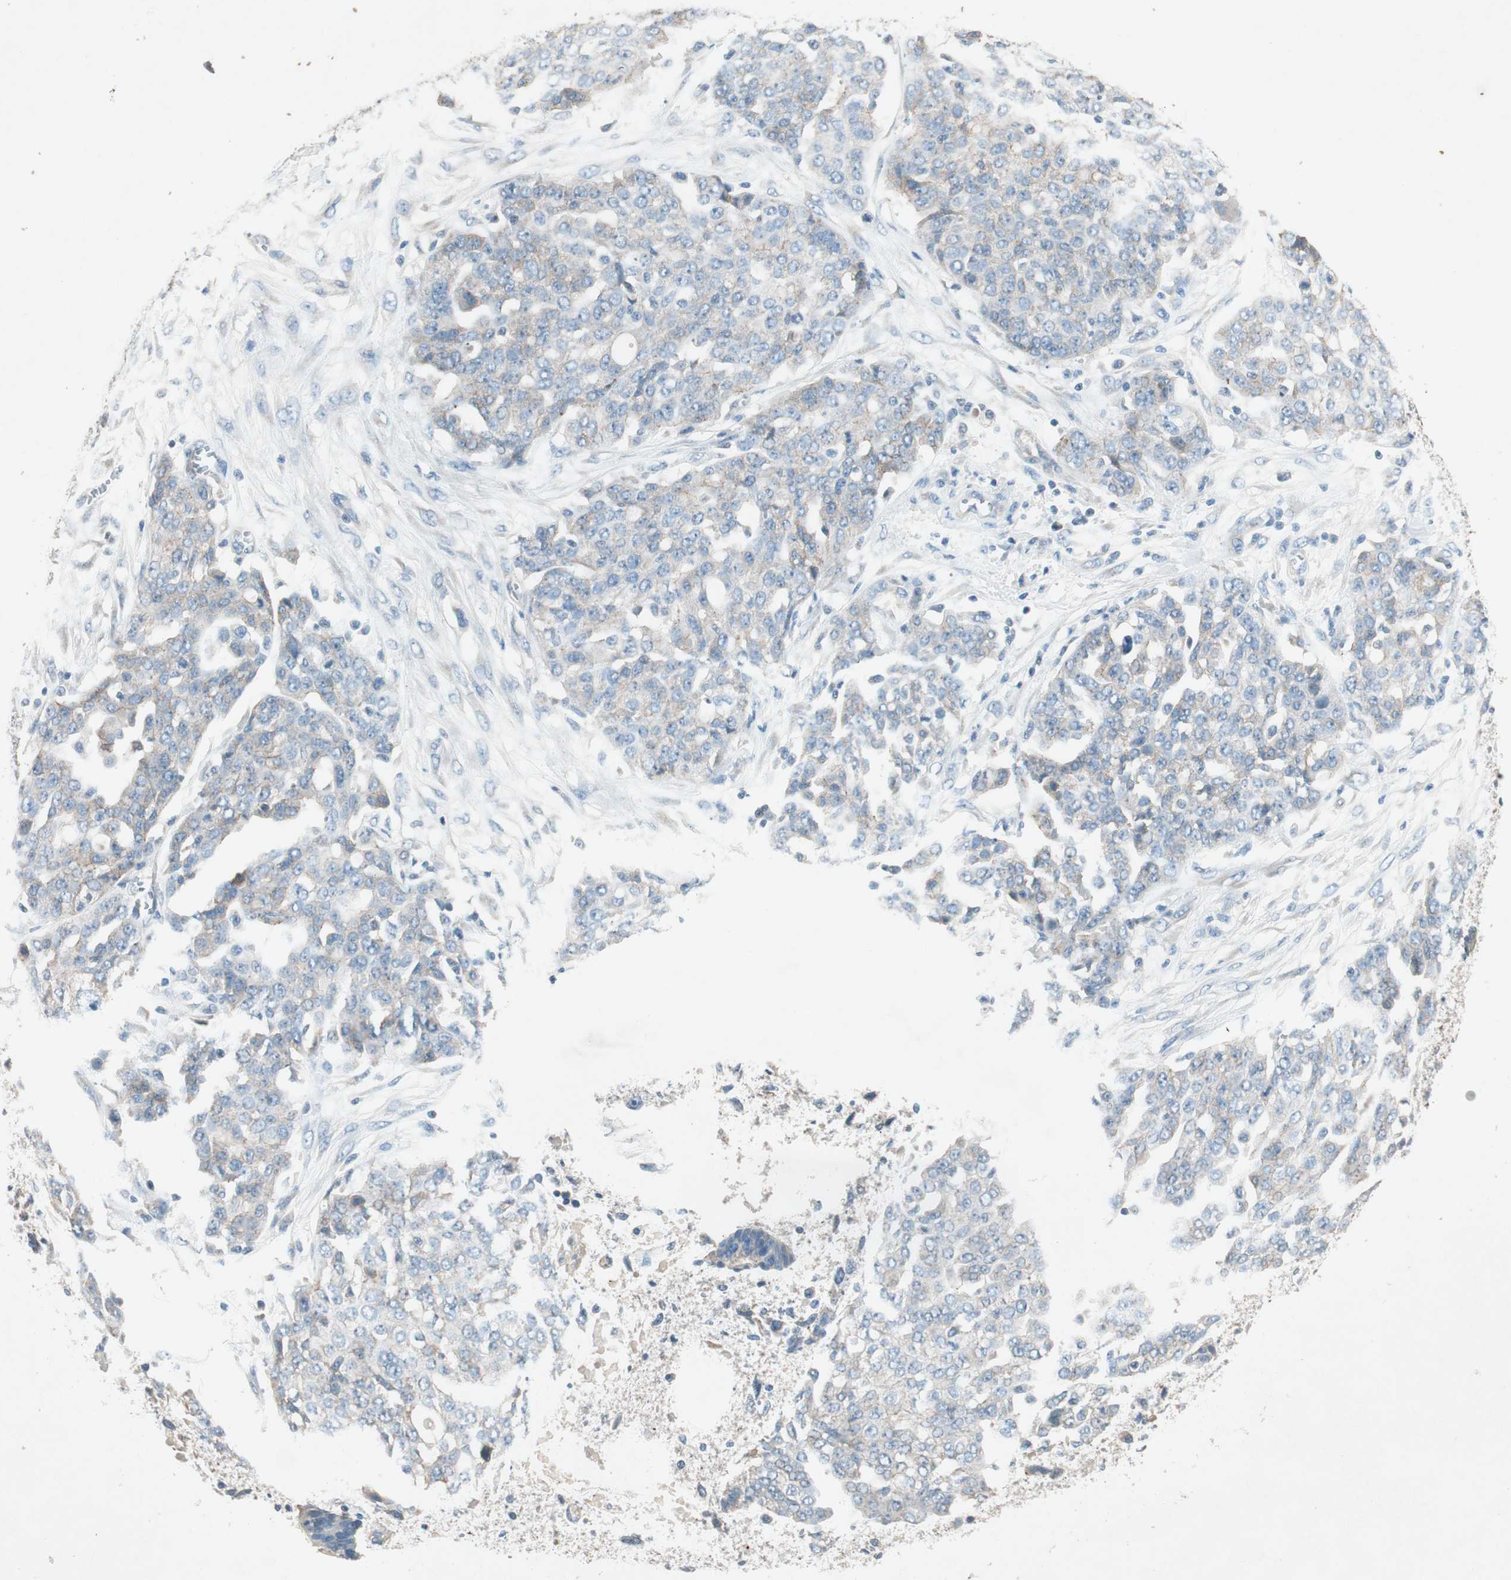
{"staining": {"intensity": "weak", "quantity": "<25%", "location": "cytoplasmic/membranous"}, "tissue": "ovarian cancer", "cell_type": "Tumor cells", "image_type": "cancer", "snomed": [{"axis": "morphology", "description": "Cystadenocarcinoma, serous, NOS"}, {"axis": "topography", "description": "Soft tissue"}, {"axis": "topography", "description": "Ovary"}], "caption": "Tumor cells are negative for protein expression in human ovarian serous cystadenocarcinoma.", "gene": "NKAIN1", "patient": {"sex": "female", "age": 57}}